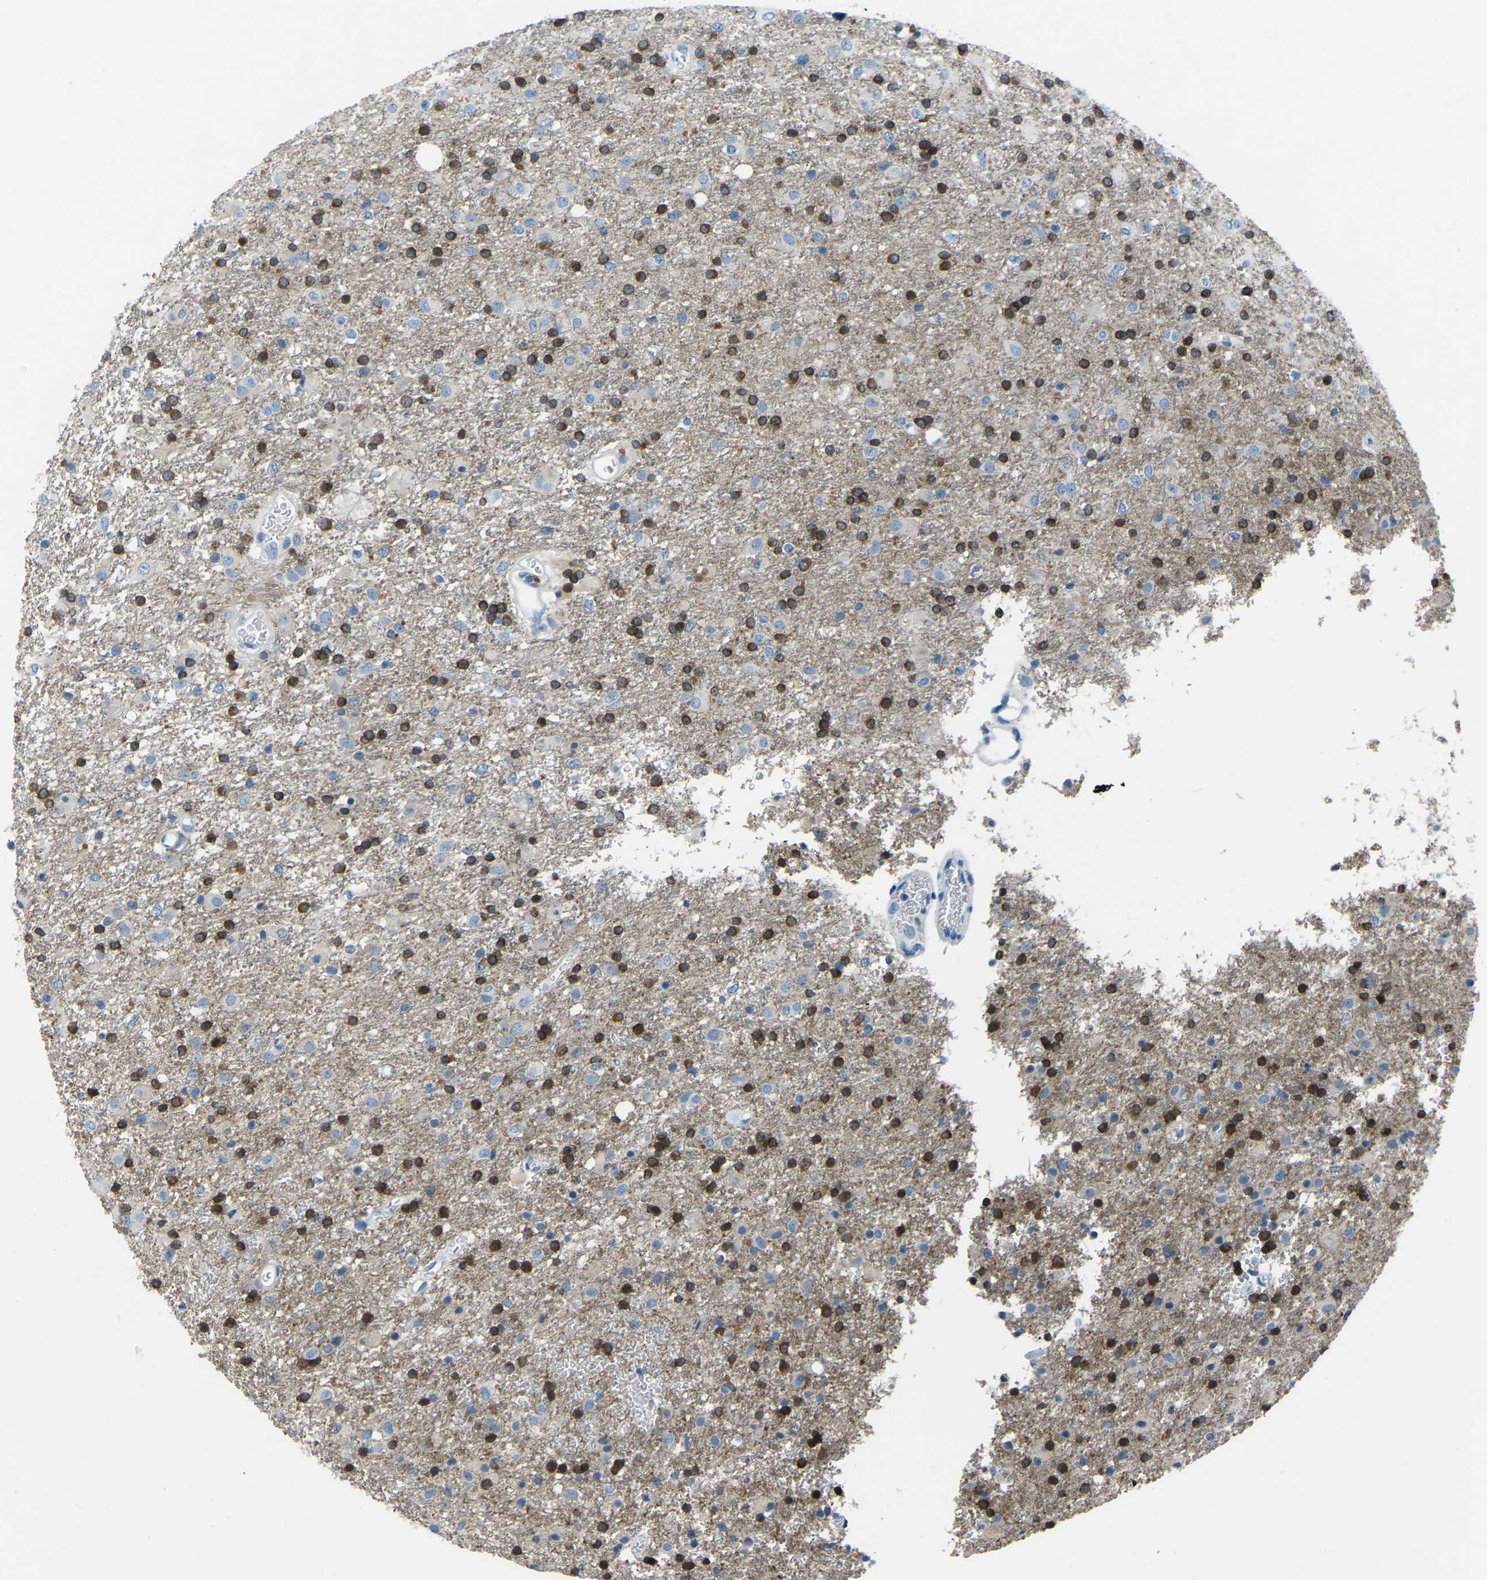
{"staining": {"intensity": "strong", "quantity": "25%-75%", "location": "cytoplasmic/membranous"}, "tissue": "glioma", "cell_type": "Tumor cells", "image_type": "cancer", "snomed": [{"axis": "morphology", "description": "Glioma, malignant, Low grade"}, {"axis": "topography", "description": "Brain"}], "caption": "Immunohistochemical staining of malignant glioma (low-grade) reveals high levels of strong cytoplasmic/membranous expression in about 25%-75% of tumor cells.", "gene": "XIRP1", "patient": {"sex": "male", "age": 65}}